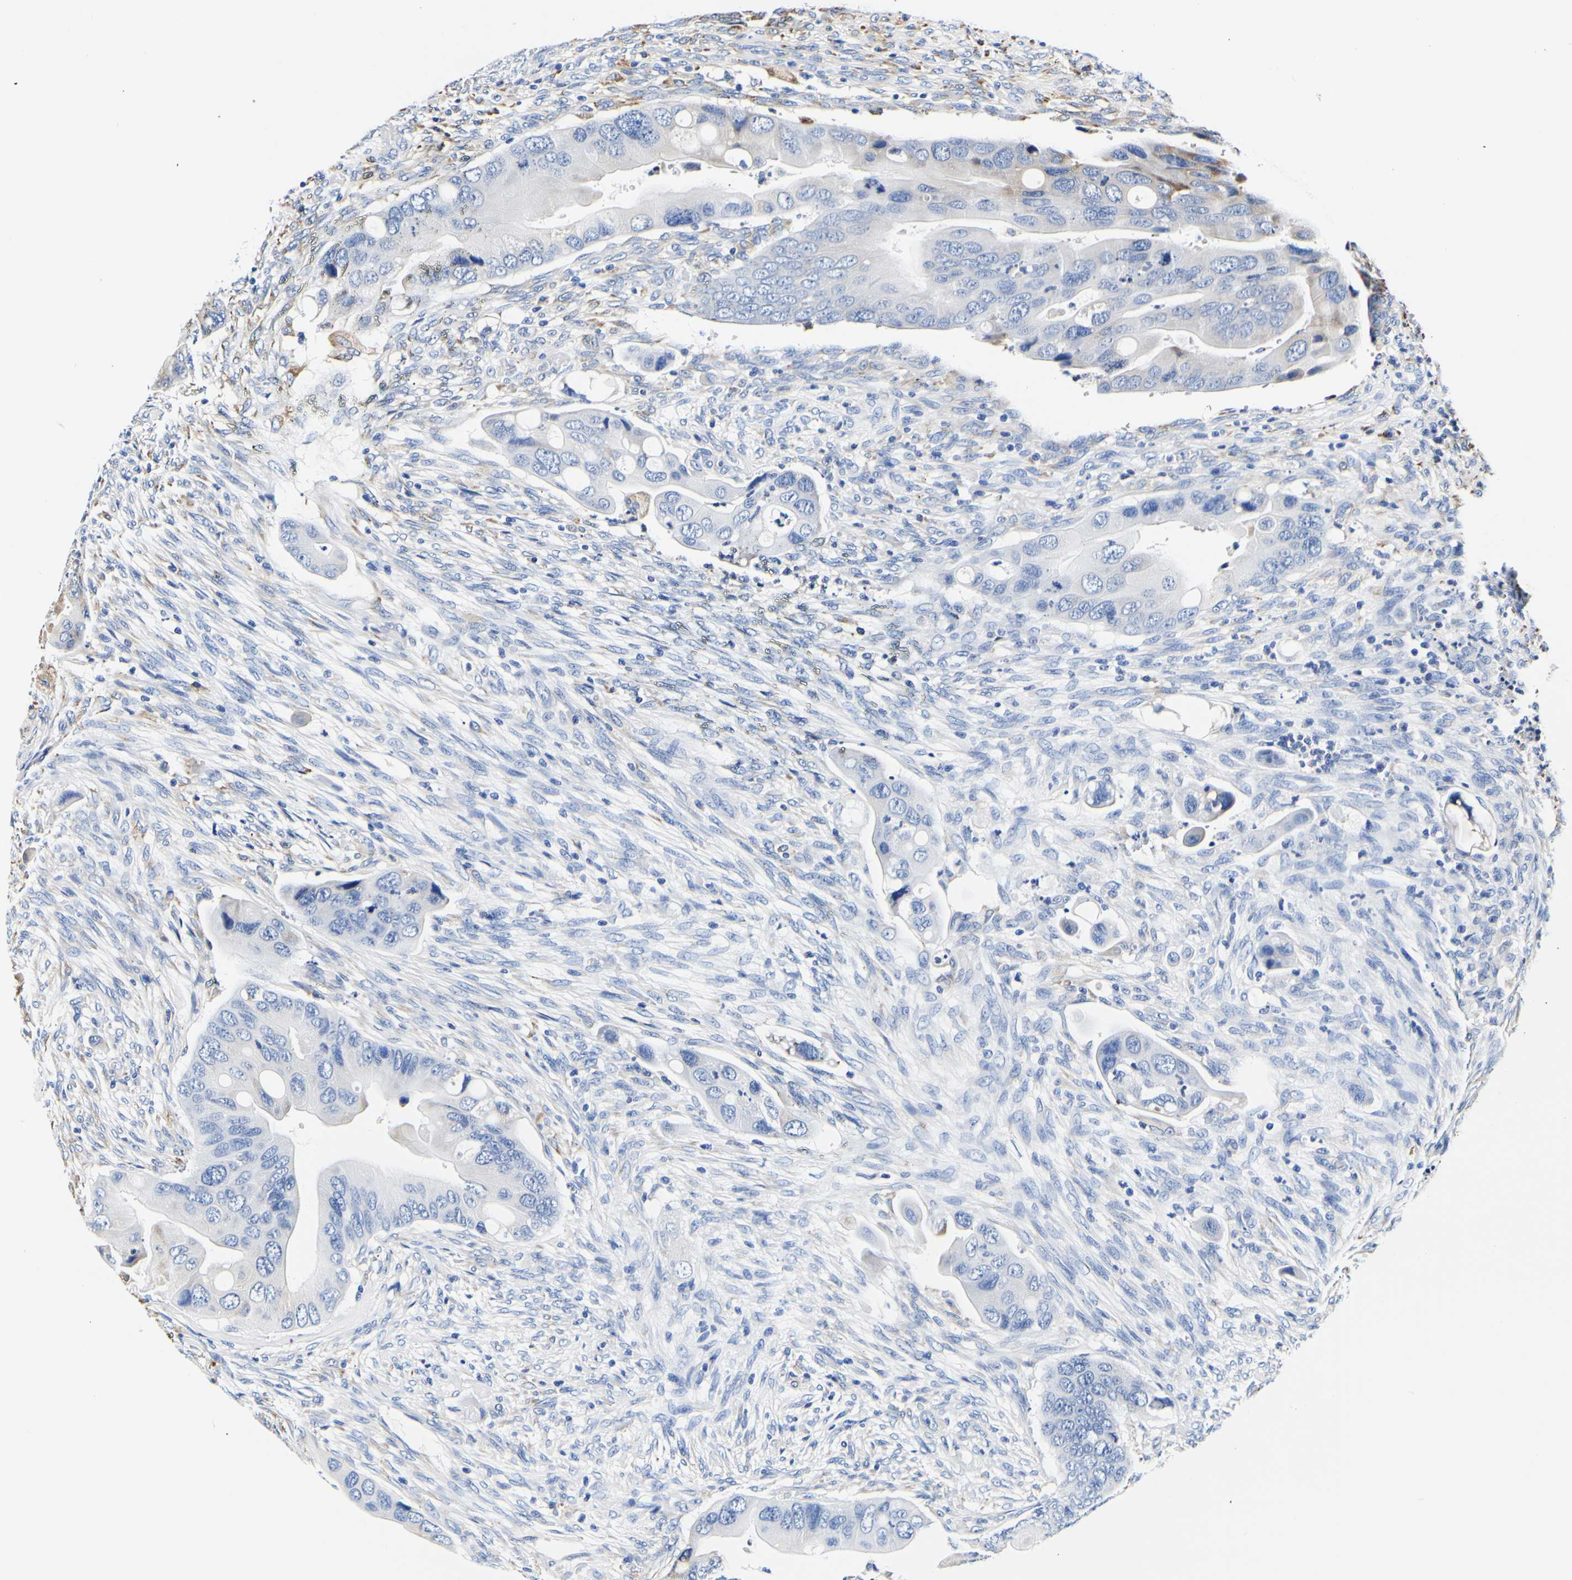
{"staining": {"intensity": "negative", "quantity": "none", "location": "none"}, "tissue": "colorectal cancer", "cell_type": "Tumor cells", "image_type": "cancer", "snomed": [{"axis": "morphology", "description": "Adenocarcinoma, NOS"}, {"axis": "topography", "description": "Rectum"}], "caption": "Immunohistochemistry of adenocarcinoma (colorectal) shows no expression in tumor cells.", "gene": "P4HB", "patient": {"sex": "female", "age": 57}}